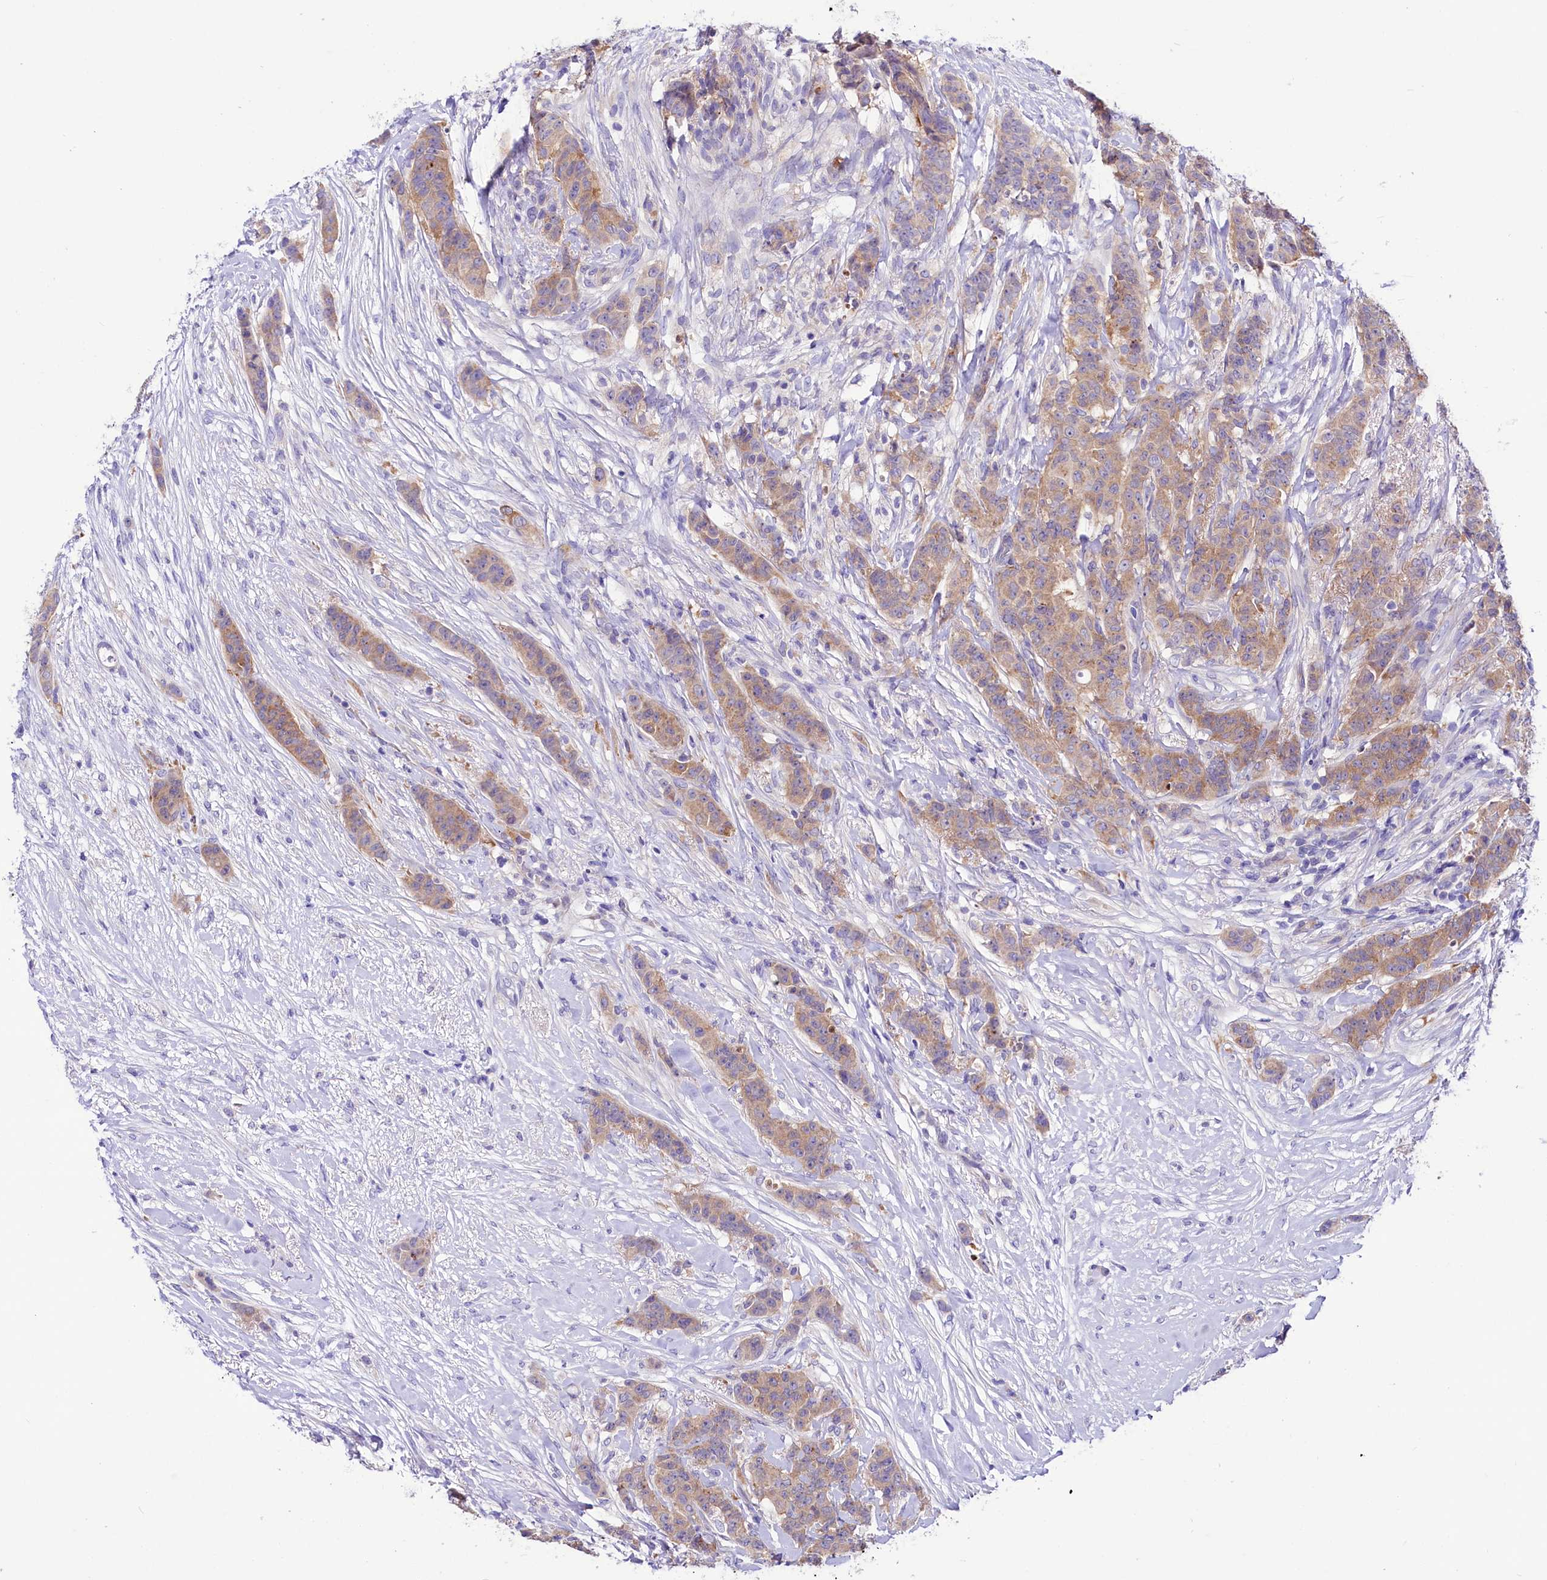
{"staining": {"intensity": "weak", "quantity": "25%-75%", "location": "cytoplasmic/membranous"}, "tissue": "breast cancer", "cell_type": "Tumor cells", "image_type": "cancer", "snomed": [{"axis": "morphology", "description": "Duct carcinoma"}, {"axis": "topography", "description": "Breast"}], "caption": "Immunohistochemical staining of breast cancer (invasive ductal carcinoma) shows weak cytoplasmic/membranous protein staining in about 25%-75% of tumor cells.", "gene": "ABHD5", "patient": {"sex": "female", "age": 40}}